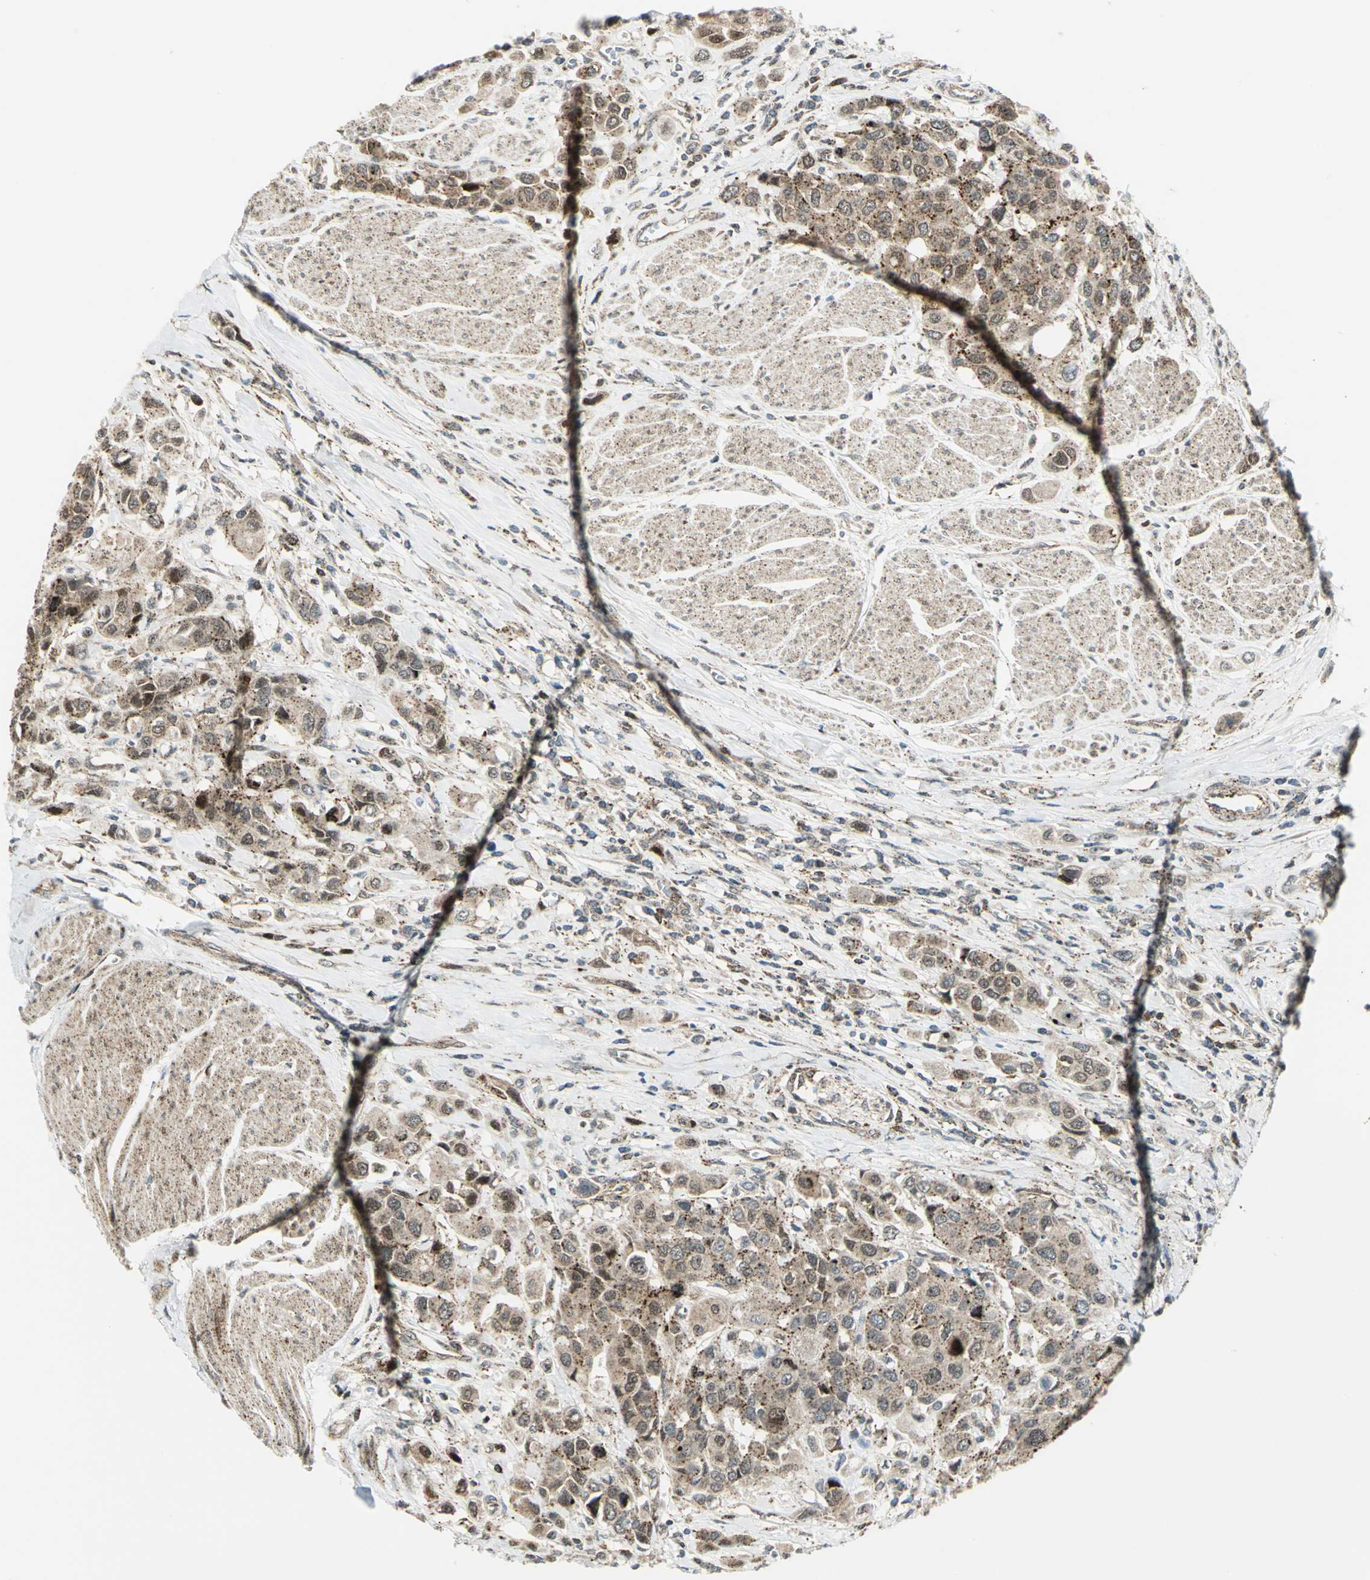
{"staining": {"intensity": "moderate", "quantity": ">75%", "location": "cytoplasmic/membranous,nuclear"}, "tissue": "urothelial cancer", "cell_type": "Tumor cells", "image_type": "cancer", "snomed": [{"axis": "morphology", "description": "Urothelial carcinoma, High grade"}, {"axis": "topography", "description": "Urinary bladder"}], "caption": "IHC photomicrograph of urothelial cancer stained for a protein (brown), which displays medium levels of moderate cytoplasmic/membranous and nuclear positivity in approximately >75% of tumor cells.", "gene": "ATP6V1A", "patient": {"sex": "male", "age": 50}}